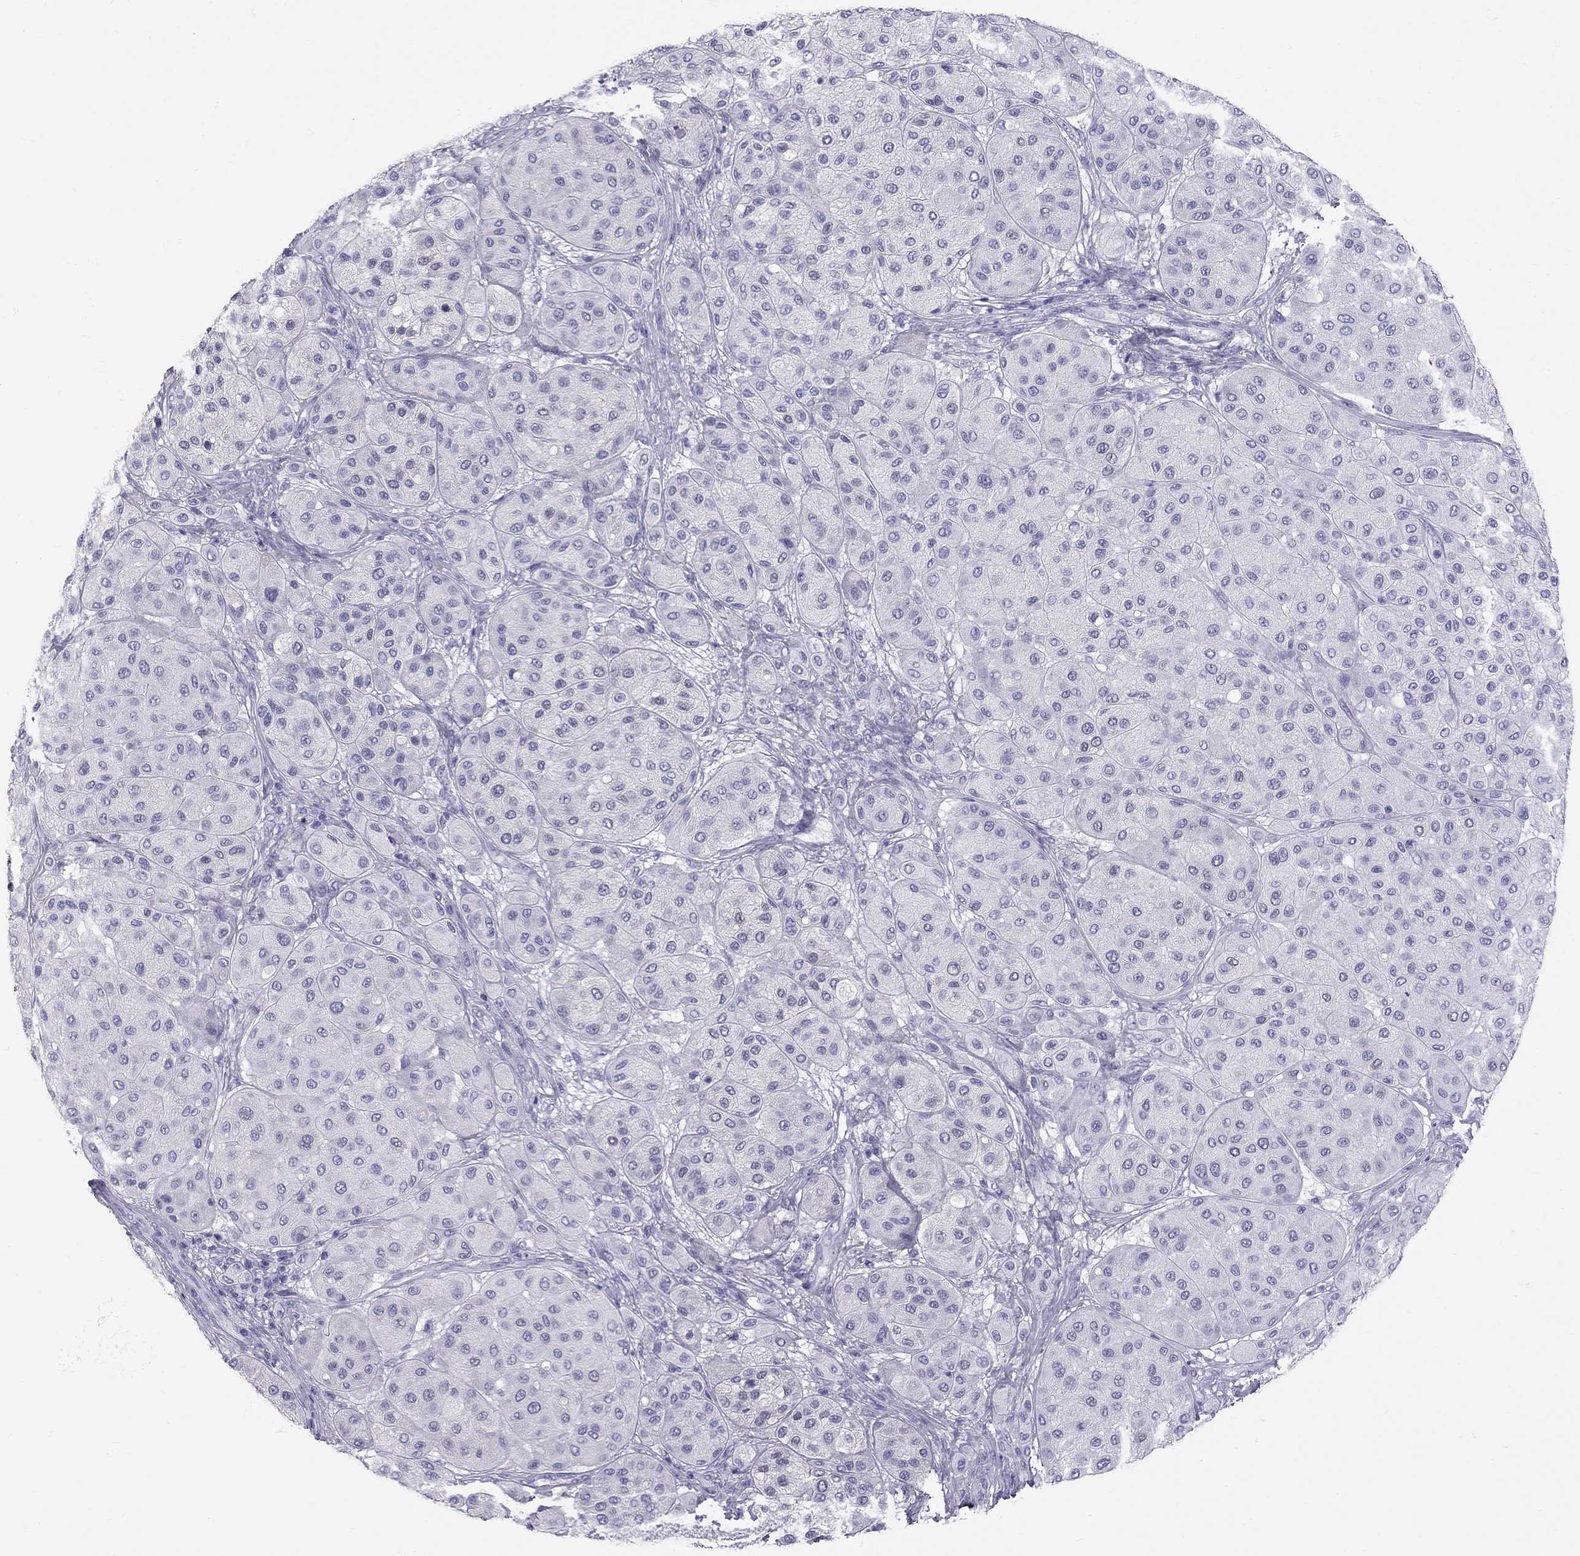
{"staining": {"intensity": "negative", "quantity": "none", "location": "none"}, "tissue": "melanoma", "cell_type": "Tumor cells", "image_type": "cancer", "snomed": [{"axis": "morphology", "description": "Malignant melanoma, Metastatic site"}, {"axis": "topography", "description": "Smooth muscle"}], "caption": "There is no significant positivity in tumor cells of malignant melanoma (metastatic site).", "gene": "TRPM3", "patient": {"sex": "male", "age": 41}}